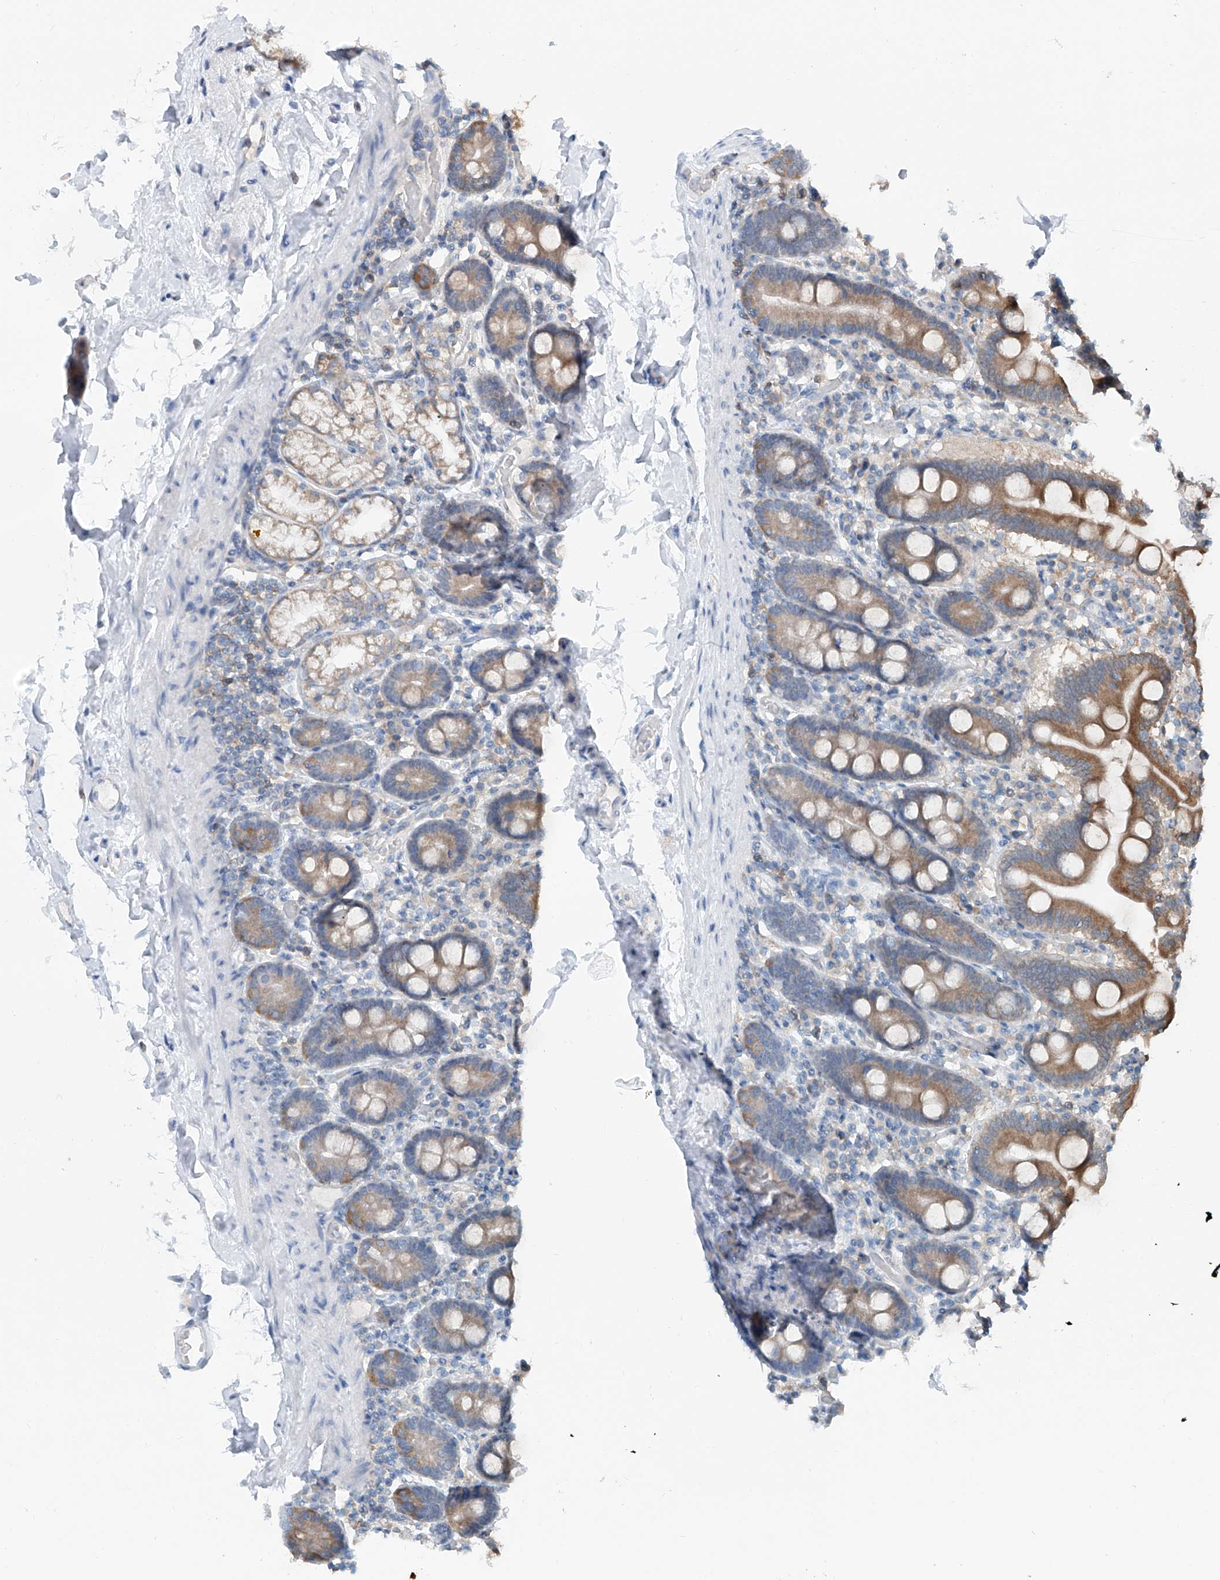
{"staining": {"intensity": "moderate", "quantity": "25%-75%", "location": "cytoplasmic/membranous"}, "tissue": "duodenum", "cell_type": "Glandular cells", "image_type": "normal", "snomed": [{"axis": "morphology", "description": "Normal tissue, NOS"}, {"axis": "topography", "description": "Duodenum"}], "caption": "The image demonstrates a brown stain indicating the presence of a protein in the cytoplasmic/membranous of glandular cells in duodenum. (DAB IHC, brown staining for protein, blue staining for nuclei).", "gene": "KCNK10", "patient": {"sex": "male", "age": 55}}